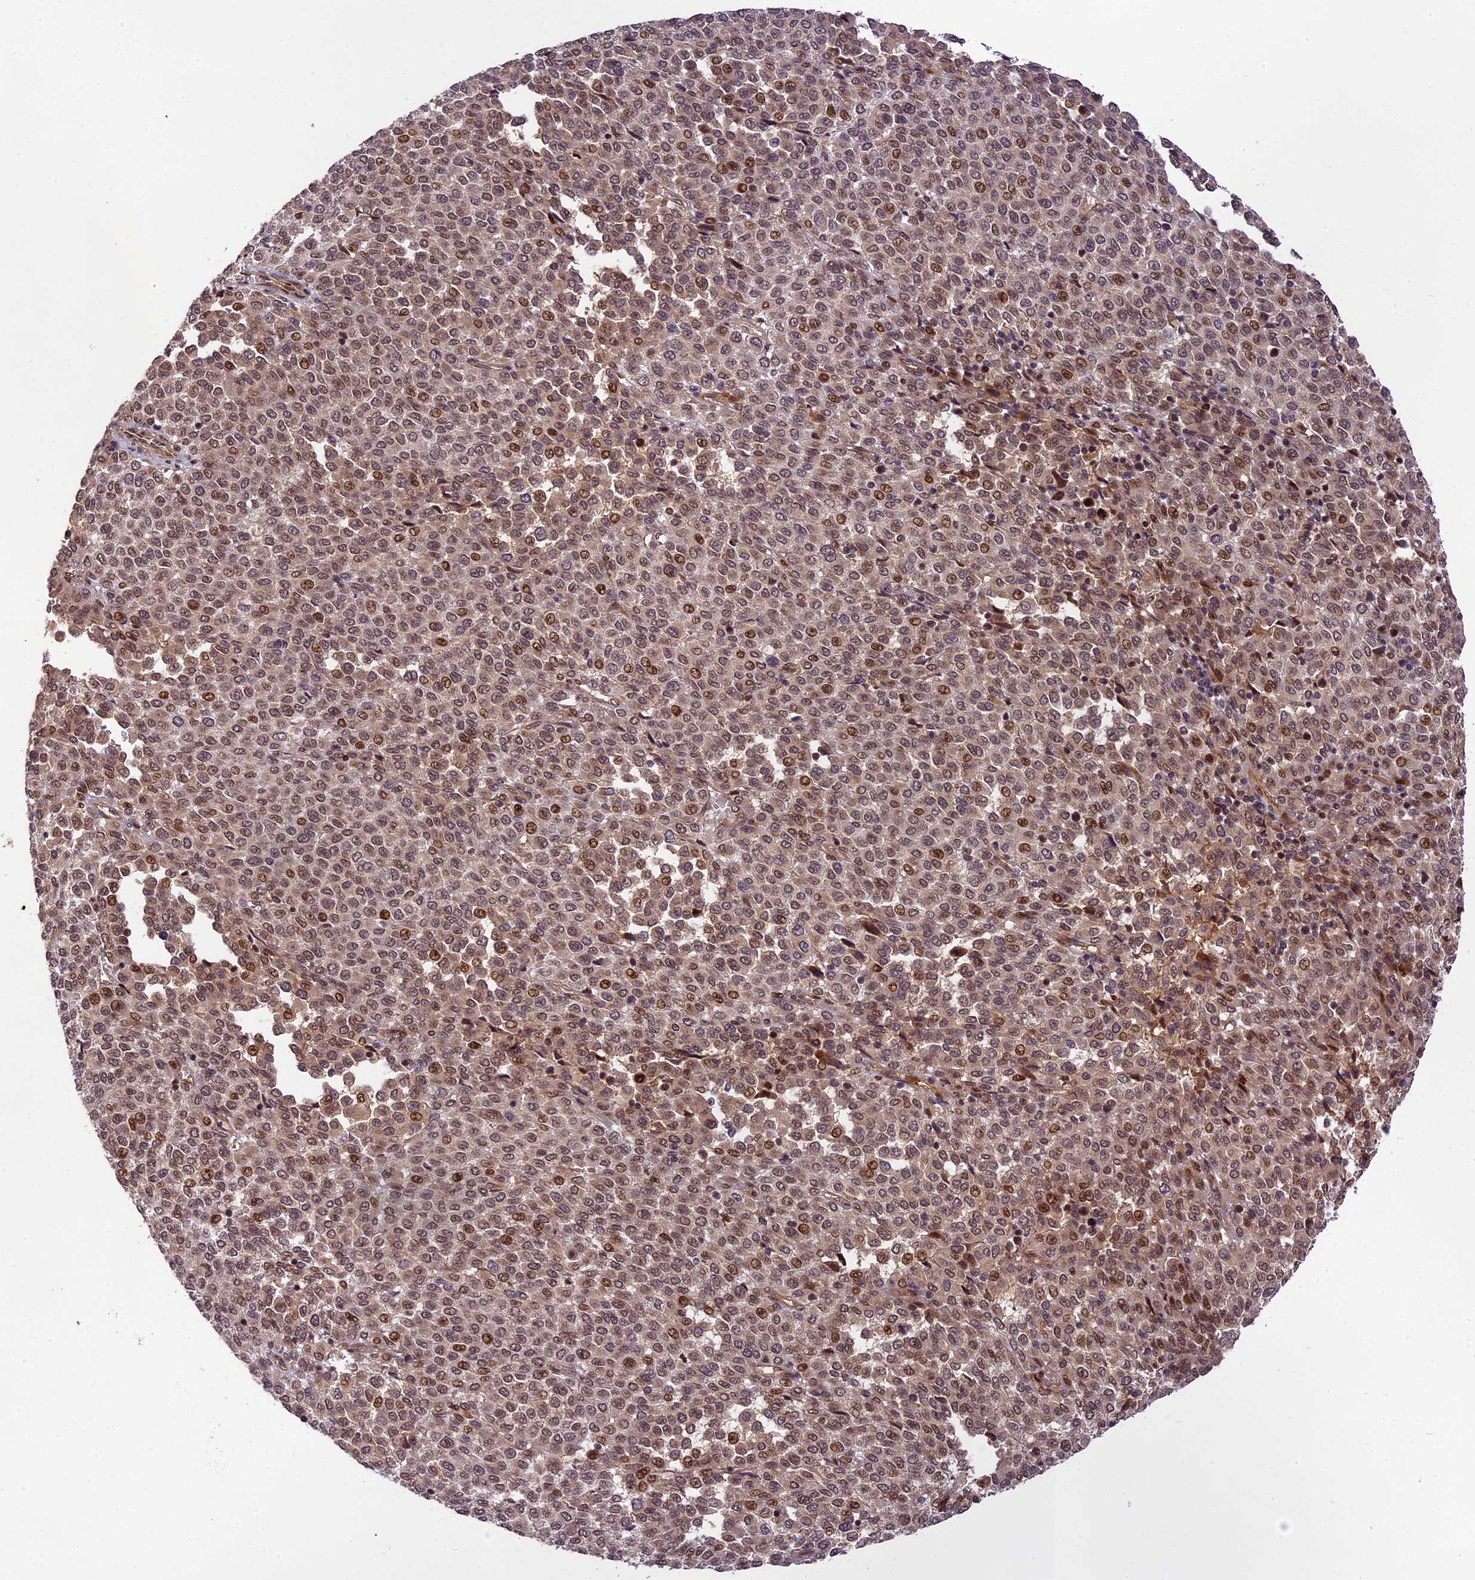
{"staining": {"intensity": "moderate", "quantity": ">75%", "location": "nuclear"}, "tissue": "melanoma", "cell_type": "Tumor cells", "image_type": "cancer", "snomed": [{"axis": "morphology", "description": "Malignant melanoma, Metastatic site"}, {"axis": "topography", "description": "Pancreas"}], "caption": "Moderate nuclear protein staining is appreciated in about >75% of tumor cells in melanoma.", "gene": "NEK8", "patient": {"sex": "female", "age": 30}}